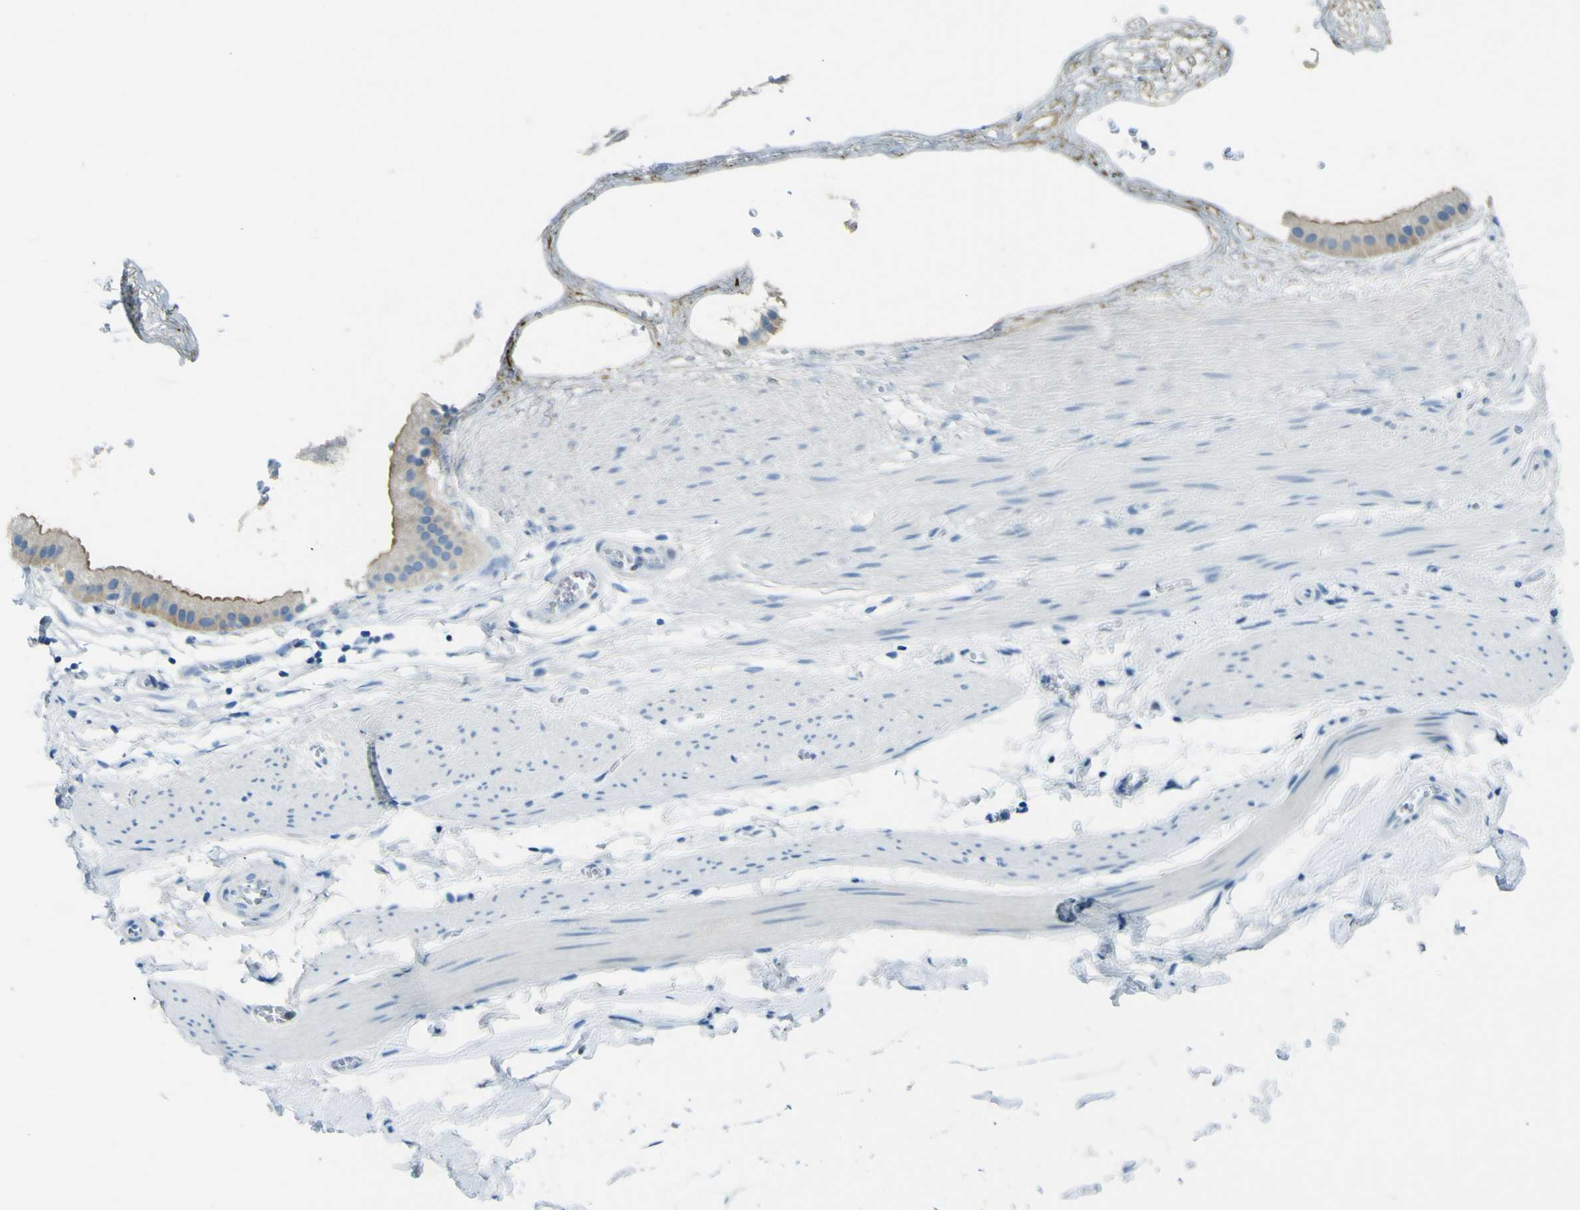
{"staining": {"intensity": "moderate", "quantity": ">75%", "location": "cytoplasmic/membranous"}, "tissue": "gallbladder", "cell_type": "Glandular cells", "image_type": "normal", "snomed": [{"axis": "morphology", "description": "Normal tissue, NOS"}, {"axis": "topography", "description": "Gallbladder"}], "caption": "Brown immunohistochemical staining in benign gallbladder demonstrates moderate cytoplasmic/membranous expression in approximately >75% of glandular cells.", "gene": "SORCS1", "patient": {"sex": "female", "age": 64}}